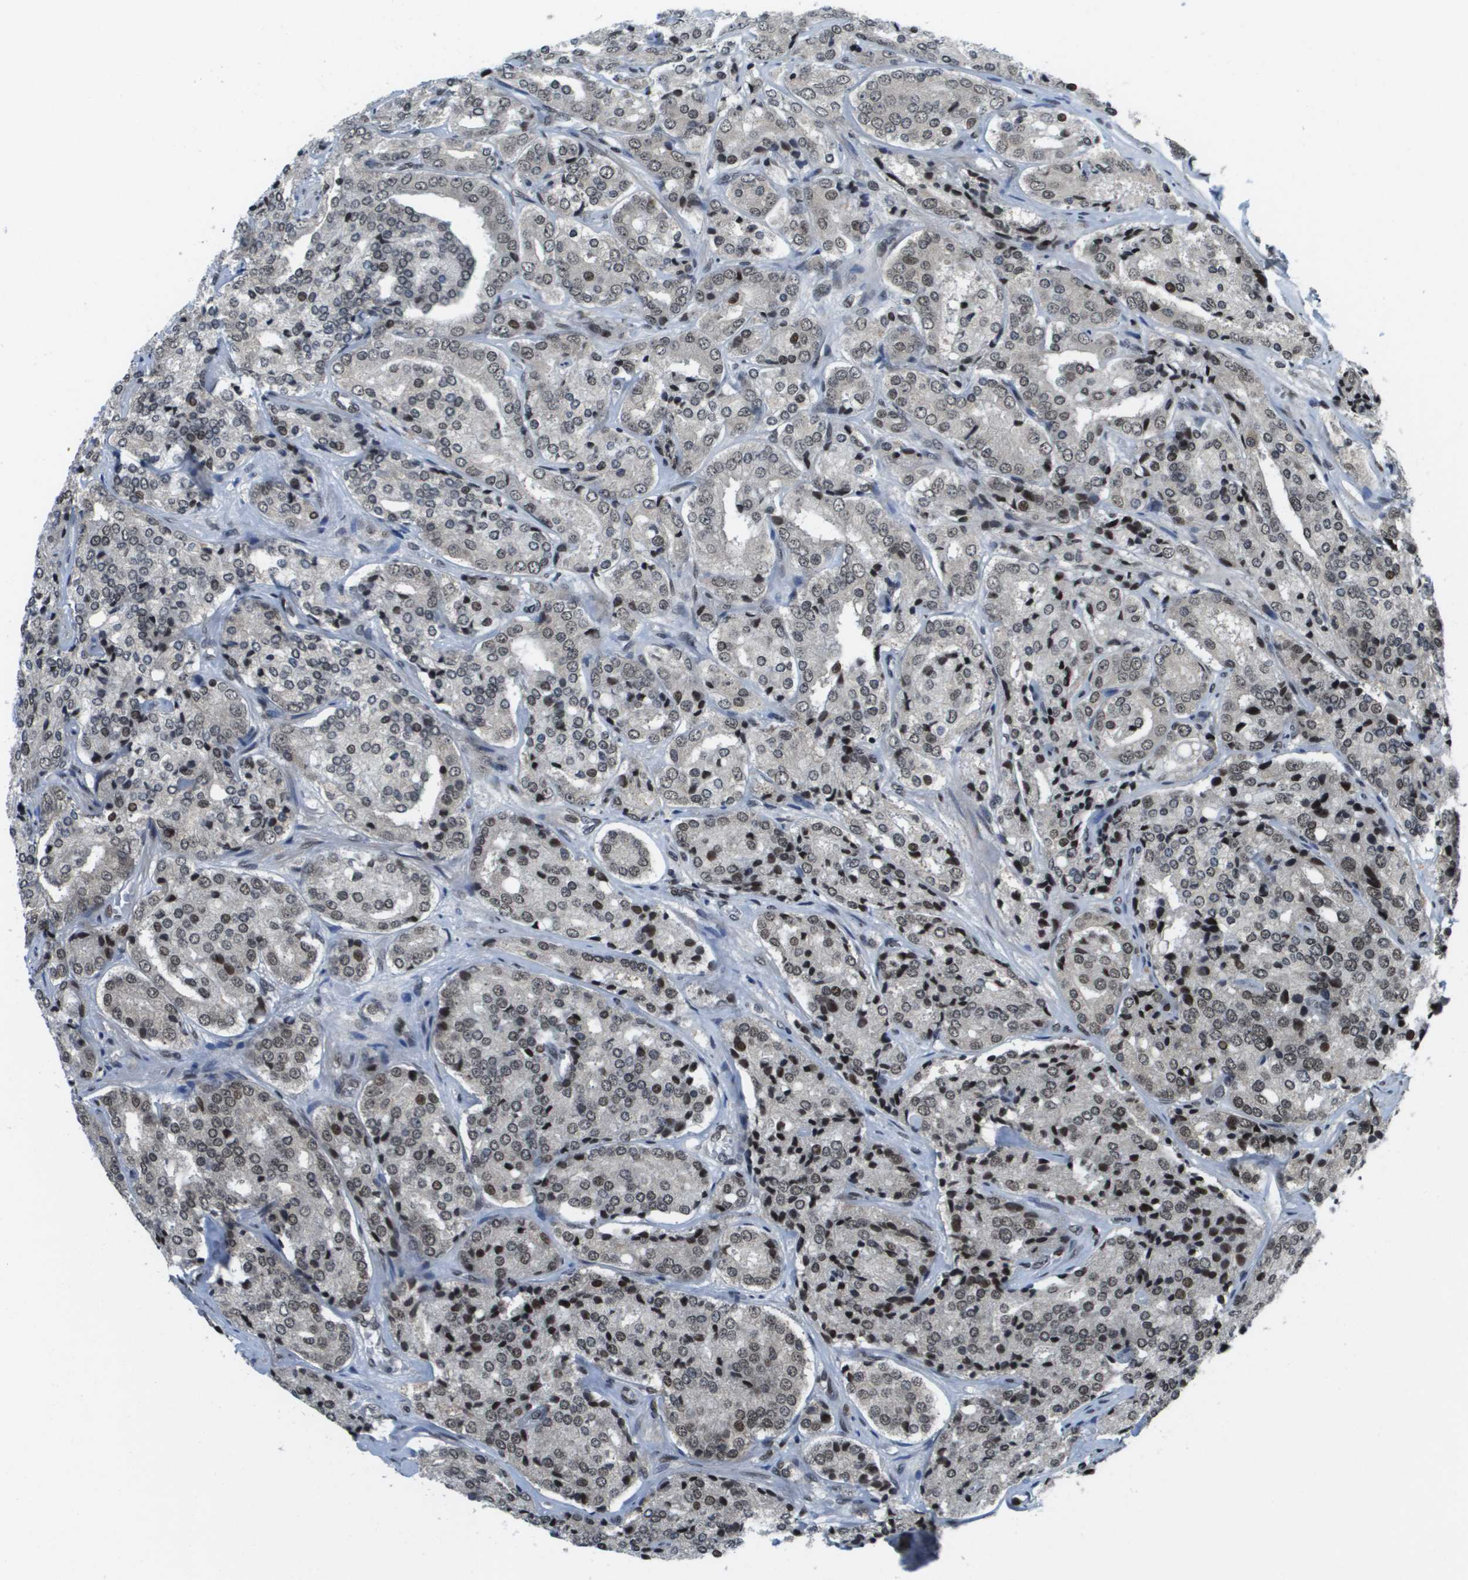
{"staining": {"intensity": "moderate", "quantity": ">75%", "location": "nuclear"}, "tissue": "prostate cancer", "cell_type": "Tumor cells", "image_type": "cancer", "snomed": [{"axis": "morphology", "description": "Adenocarcinoma, High grade"}, {"axis": "topography", "description": "Prostate"}], "caption": "Tumor cells demonstrate medium levels of moderate nuclear expression in approximately >75% of cells in prostate cancer. Nuclei are stained in blue.", "gene": "RECQL4", "patient": {"sex": "male", "age": 65}}